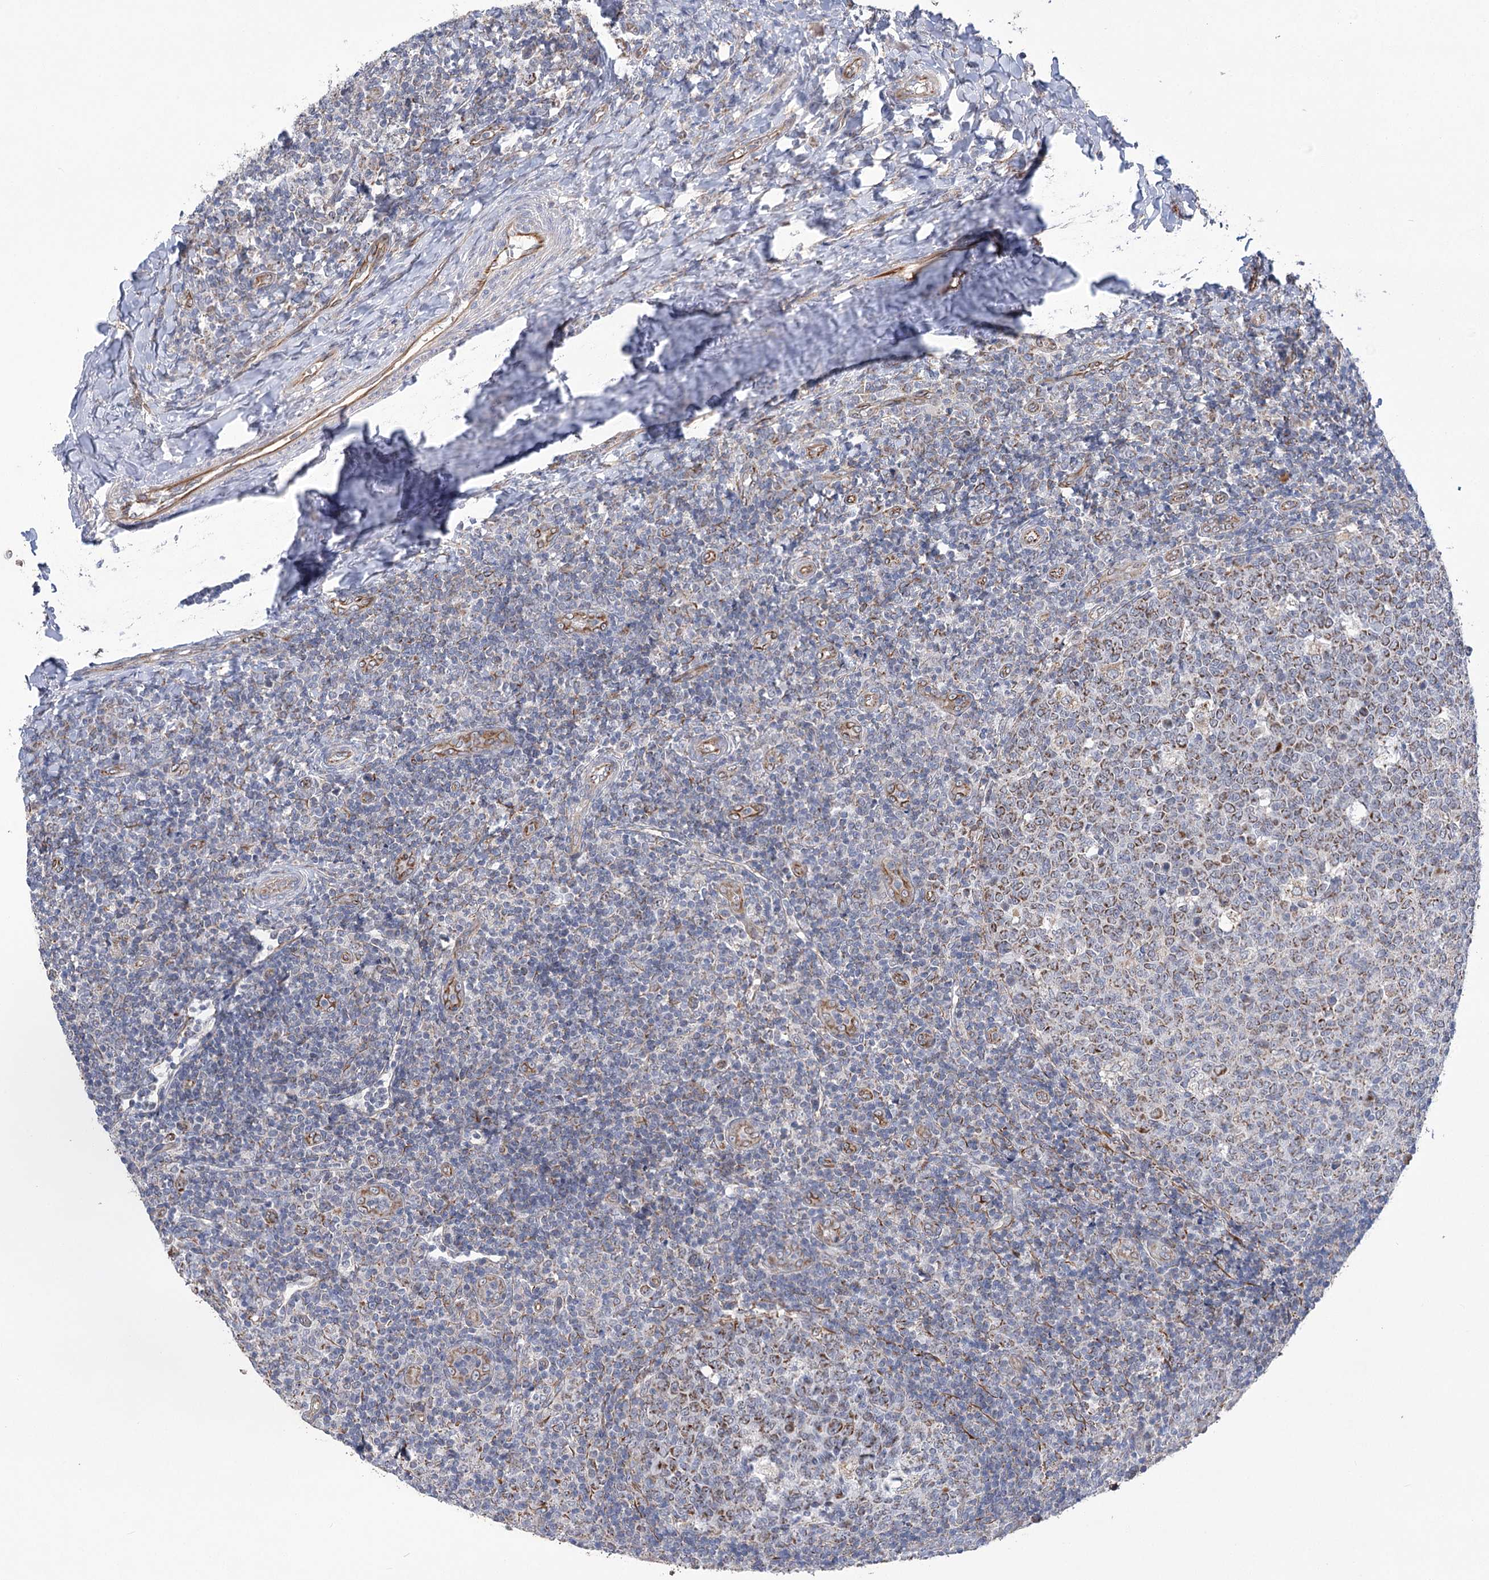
{"staining": {"intensity": "moderate", "quantity": "25%-75%", "location": "cytoplasmic/membranous"}, "tissue": "tonsil", "cell_type": "Germinal center cells", "image_type": "normal", "snomed": [{"axis": "morphology", "description": "Normal tissue, NOS"}, {"axis": "topography", "description": "Tonsil"}], "caption": "Immunohistochemical staining of benign human tonsil shows moderate cytoplasmic/membranous protein staining in about 25%-75% of germinal center cells.", "gene": "ECHDC3", "patient": {"sex": "female", "age": 19}}